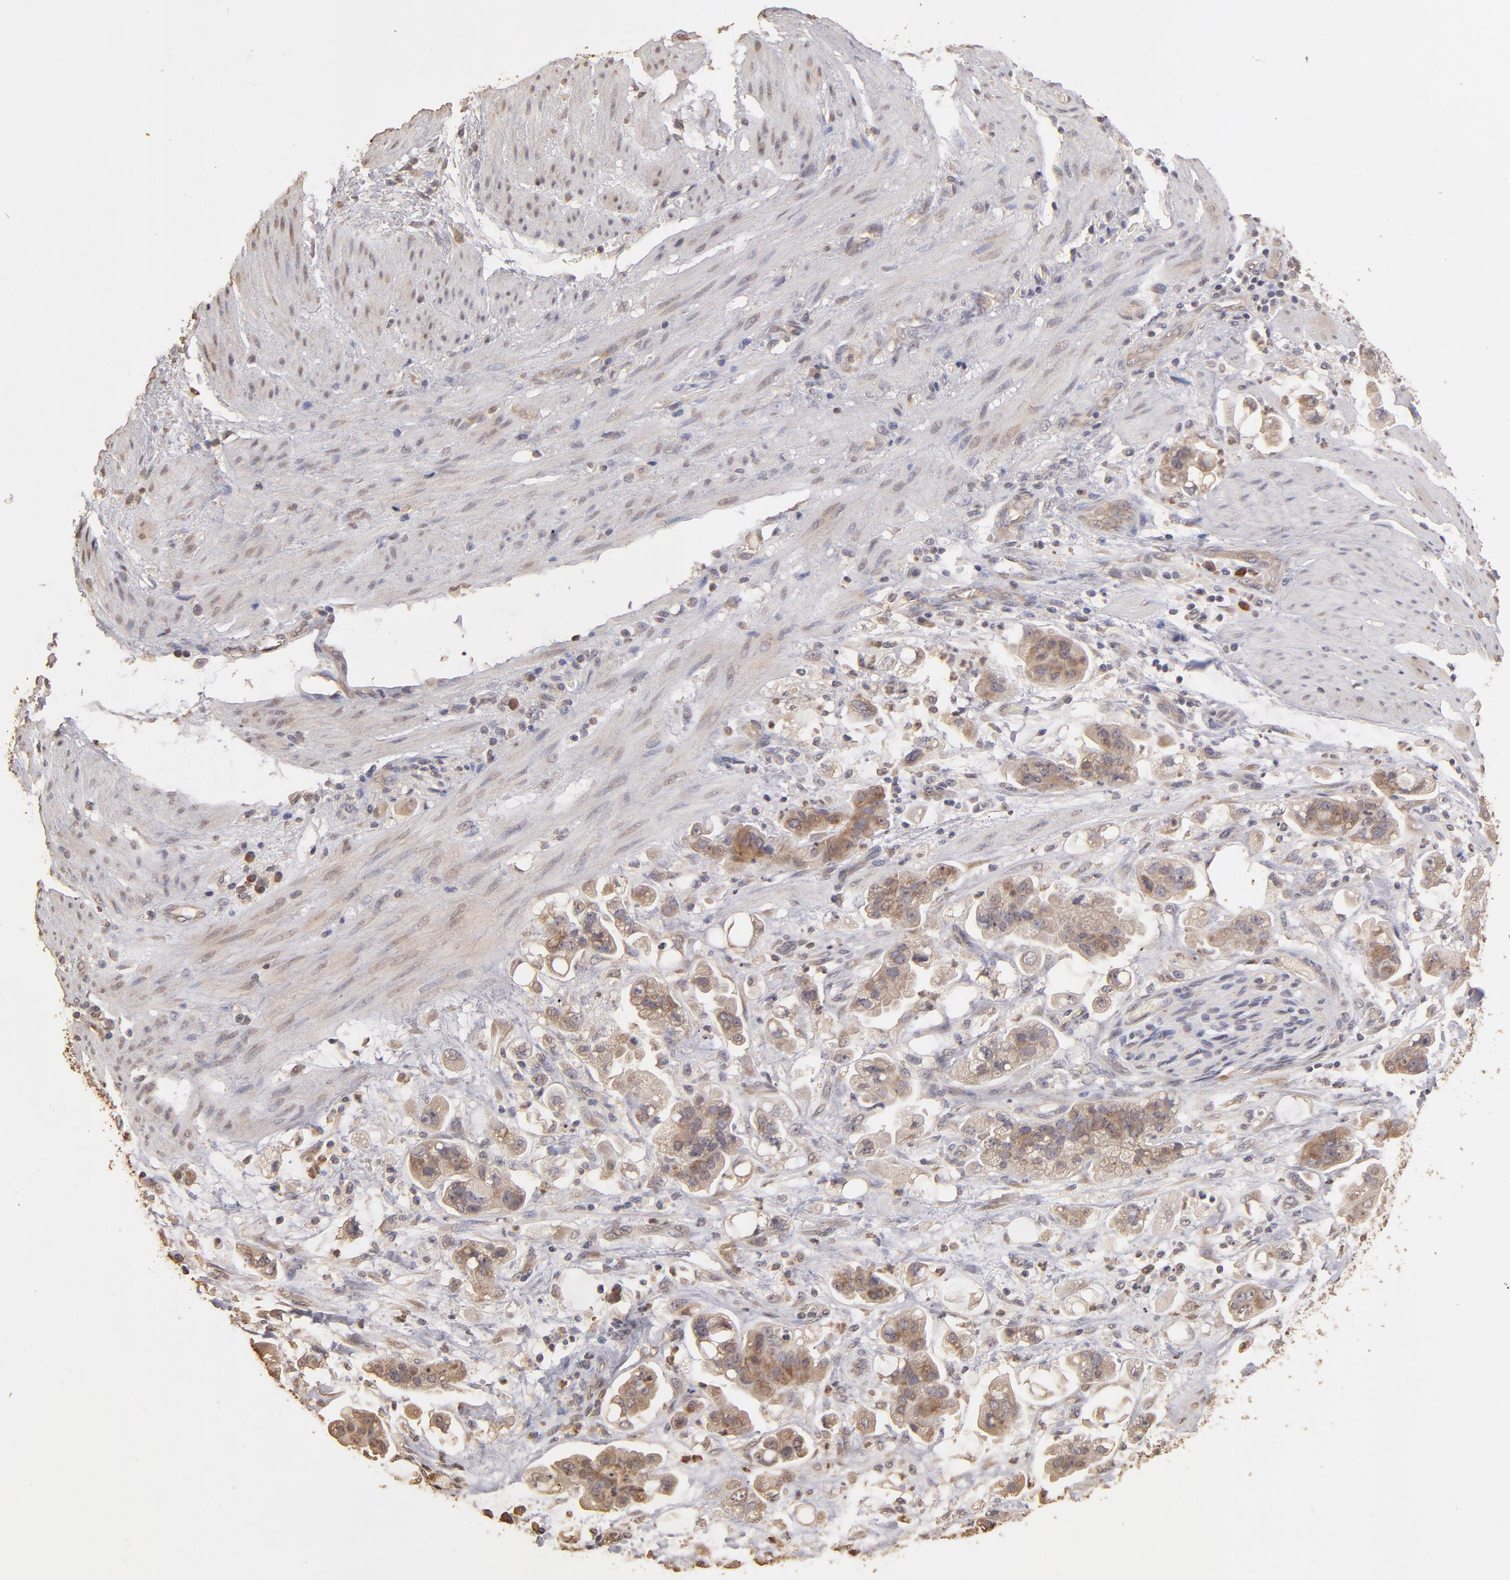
{"staining": {"intensity": "moderate", "quantity": ">75%", "location": "cytoplasmic/membranous"}, "tissue": "stomach cancer", "cell_type": "Tumor cells", "image_type": "cancer", "snomed": [{"axis": "morphology", "description": "Adenocarcinoma, NOS"}, {"axis": "topography", "description": "Stomach"}], "caption": "Tumor cells exhibit medium levels of moderate cytoplasmic/membranous positivity in about >75% of cells in stomach adenocarcinoma.", "gene": "OPHN1", "patient": {"sex": "male", "age": 62}}